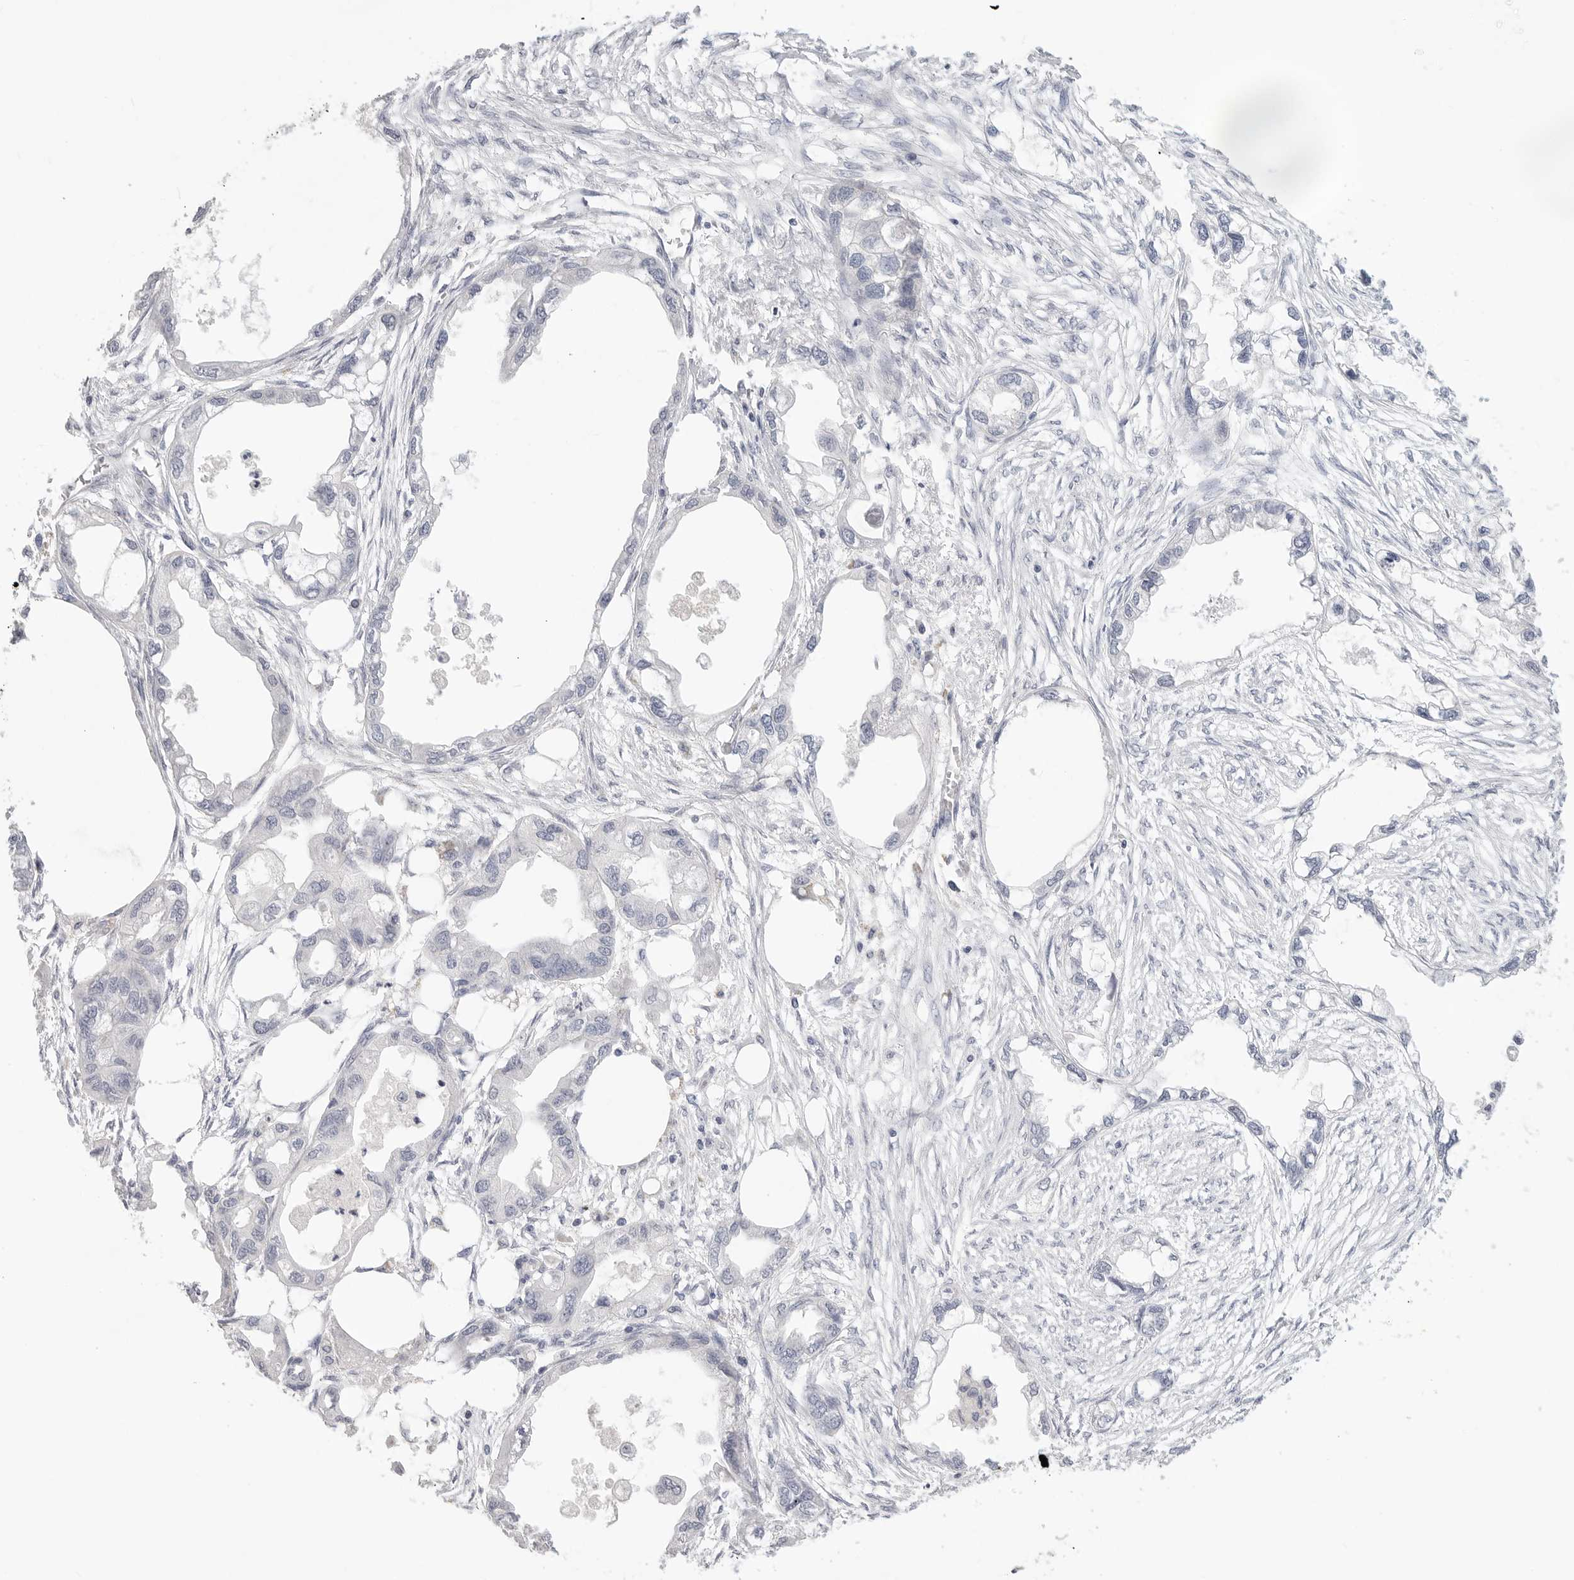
{"staining": {"intensity": "negative", "quantity": "none", "location": "none"}, "tissue": "endometrial cancer", "cell_type": "Tumor cells", "image_type": "cancer", "snomed": [{"axis": "morphology", "description": "Adenocarcinoma, NOS"}, {"axis": "morphology", "description": "Adenocarcinoma, metastatic, NOS"}, {"axis": "topography", "description": "Adipose tissue"}, {"axis": "topography", "description": "Endometrium"}], "caption": "Tumor cells are negative for brown protein staining in endometrial cancer. Nuclei are stained in blue.", "gene": "FBN2", "patient": {"sex": "female", "age": 67}}